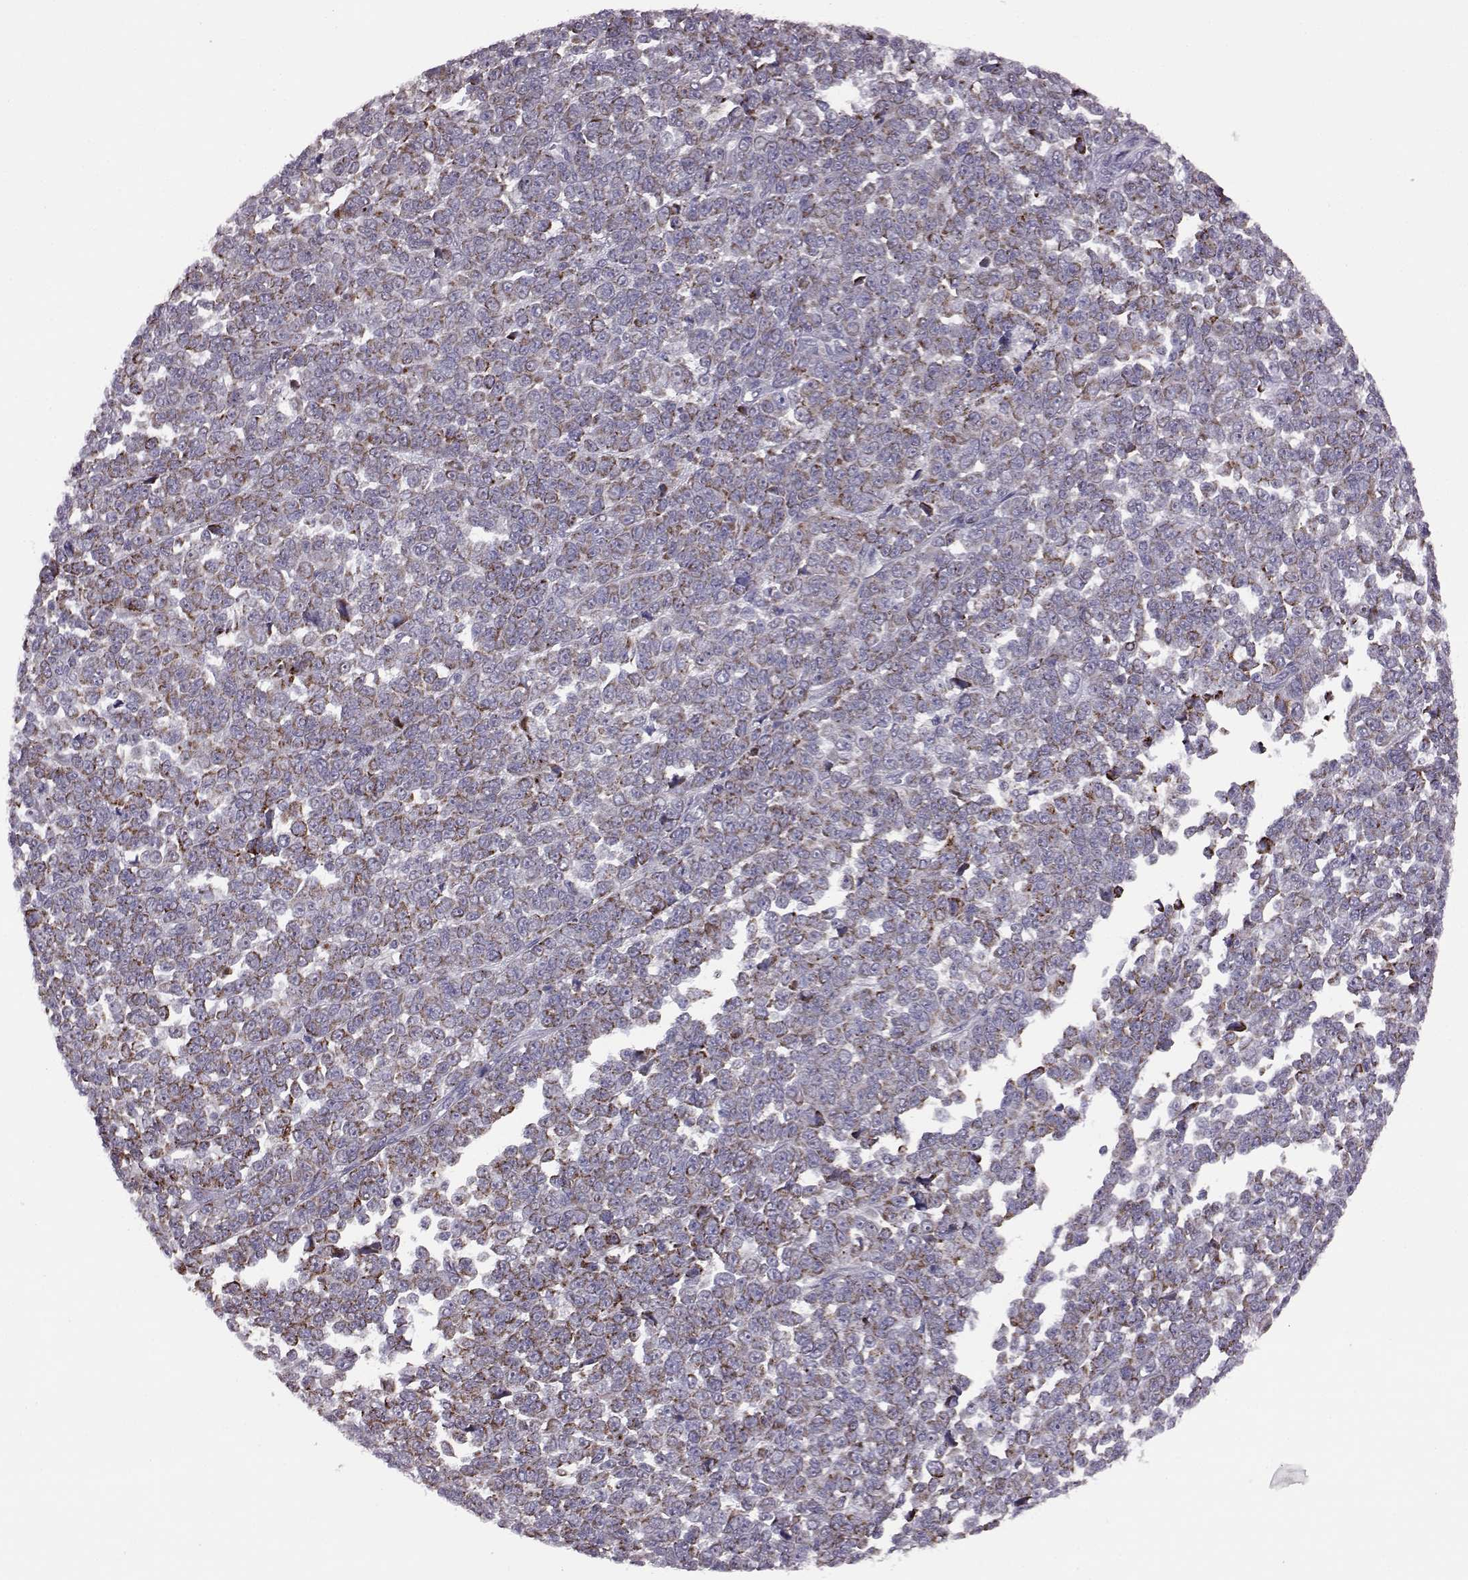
{"staining": {"intensity": "moderate", "quantity": ">75%", "location": "cytoplasmic/membranous"}, "tissue": "melanoma", "cell_type": "Tumor cells", "image_type": "cancer", "snomed": [{"axis": "morphology", "description": "Malignant melanoma, NOS"}, {"axis": "topography", "description": "Skin"}], "caption": "Immunohistochemistry staining of melanoma, which displays medium levels of moderate cytoplasmic/membranous expression in approximately >75% of tumor cells indicating moderate cytoplasmic/membranous protein staining. The staining was performed using DAB (3,3'-diaminobenzidine) (brown) for protein detection and nuclei were counterstained in hematoxylin (blue).", "gene": "RIMS2", "patient": {"sex": "female", "age": 95}}